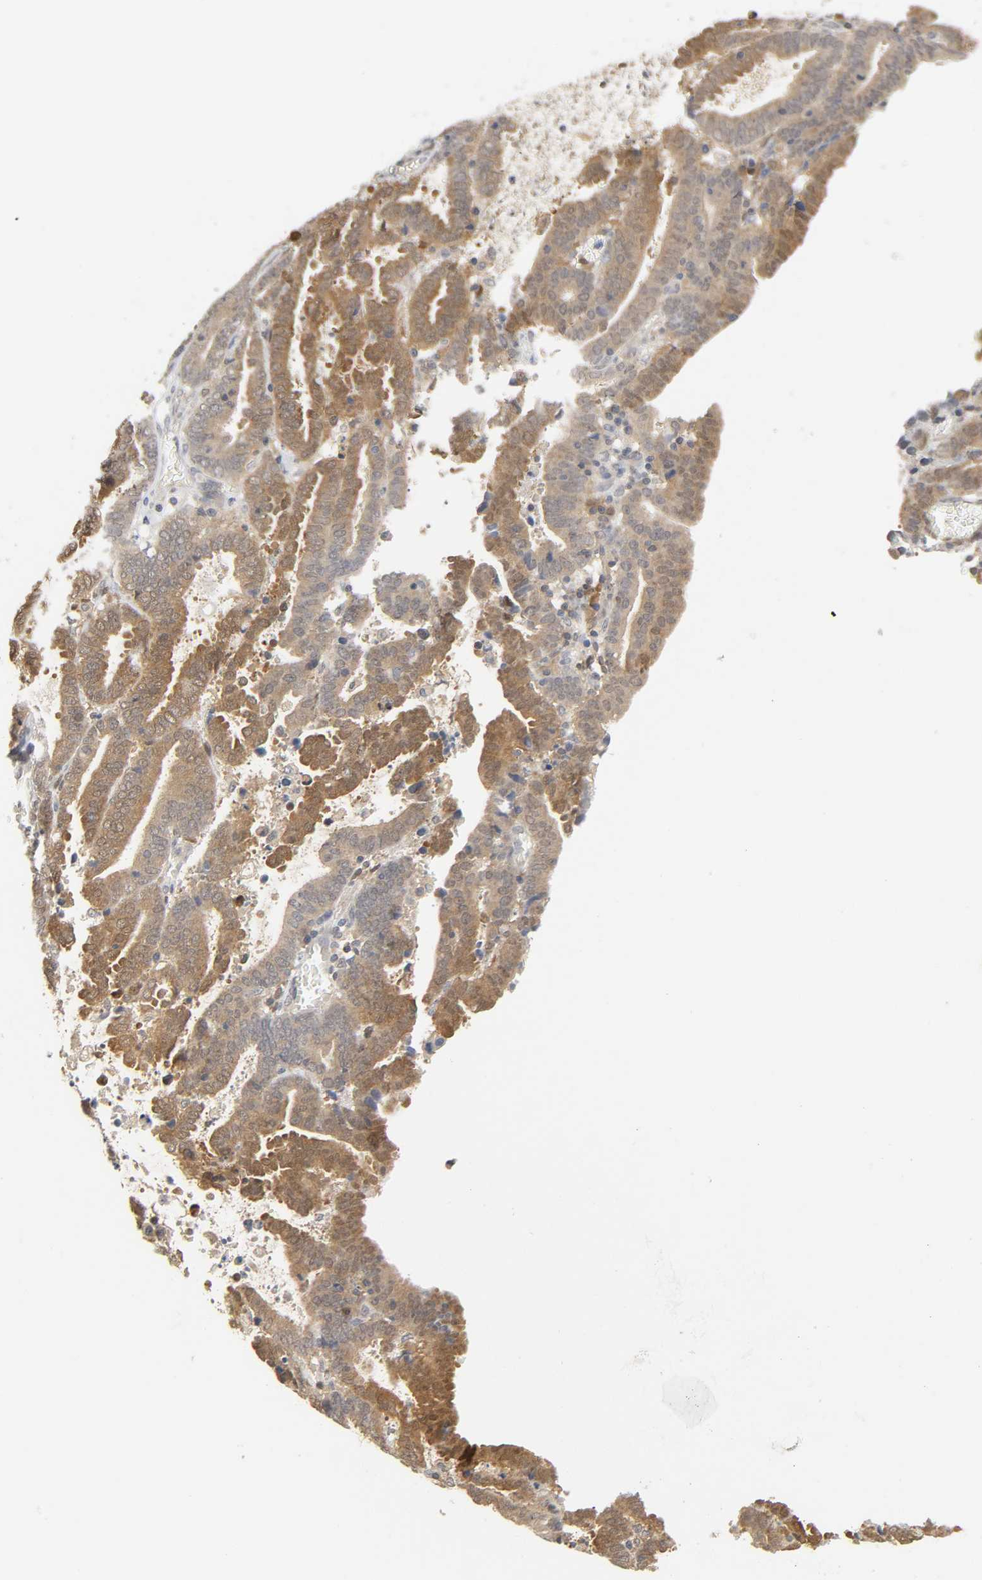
{"staining": {"intensity": "moderate", "quantity": "25%-75%", "location": "cytoplasmic/membranous"}, "tissue": "endometrial cancer", "cell_type": "Tumor cells", "image_type": "cancer", "snomed": [{"axis": "morphology", "description": "Adenocarcinoma, NOS"}, {"axis": "topography", "description": "Uterus"}], "caption": "High-magnification brightfield microscopy of endometrial cancer (adenocarcinoma) stained with DAB (3,3'-diaminobenzidine) (brown) and counterstained with hematoxylin (blue). tumor cells exhibit moderate cytoplasmic/membranous staining is present in about25%-75% of cells. (IHC, brightfield microscopy, high magnification).", "gene": "MIF", "patient": {"sex": "female", "age": 83}}